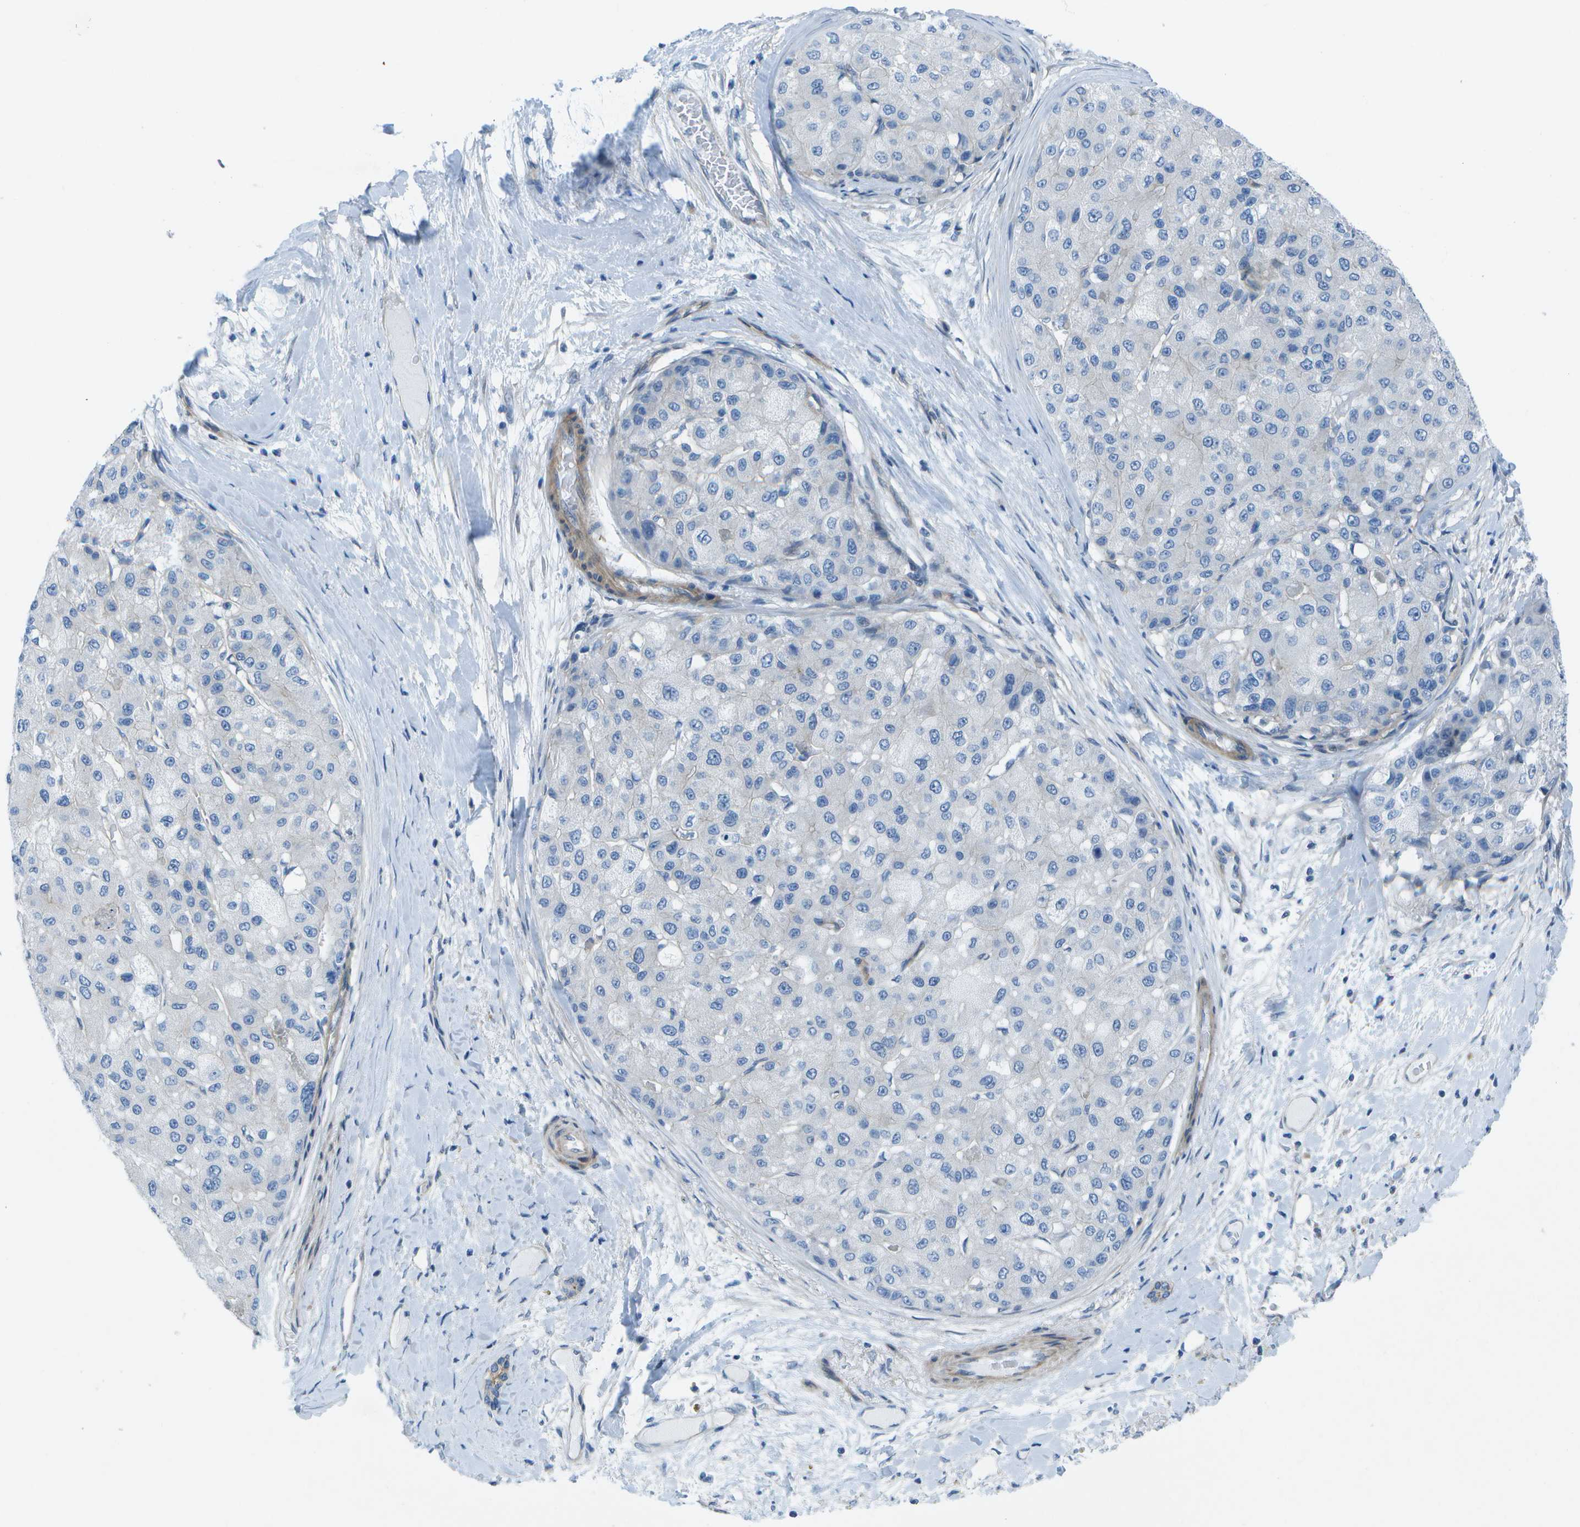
{"staining": {"intensity": "negative", "quantity": "none", "location": "none"}, "tissue": "liver cancer", "cell_type": "Tumor cells", "image_type": "cancer", "snomed": [{"axis": "morphology", "description": "Carcinoma, Hepatocellular, NOS"}, {"axis": "topography", "description": "Liver"}], "caption": "Immunohistochemistry (IHC) of human liver hepatocellular carcinoma displays no expression in tumor cells.", "gene": "SORBS3", "patient": {"sex": "male", "age": 80}}